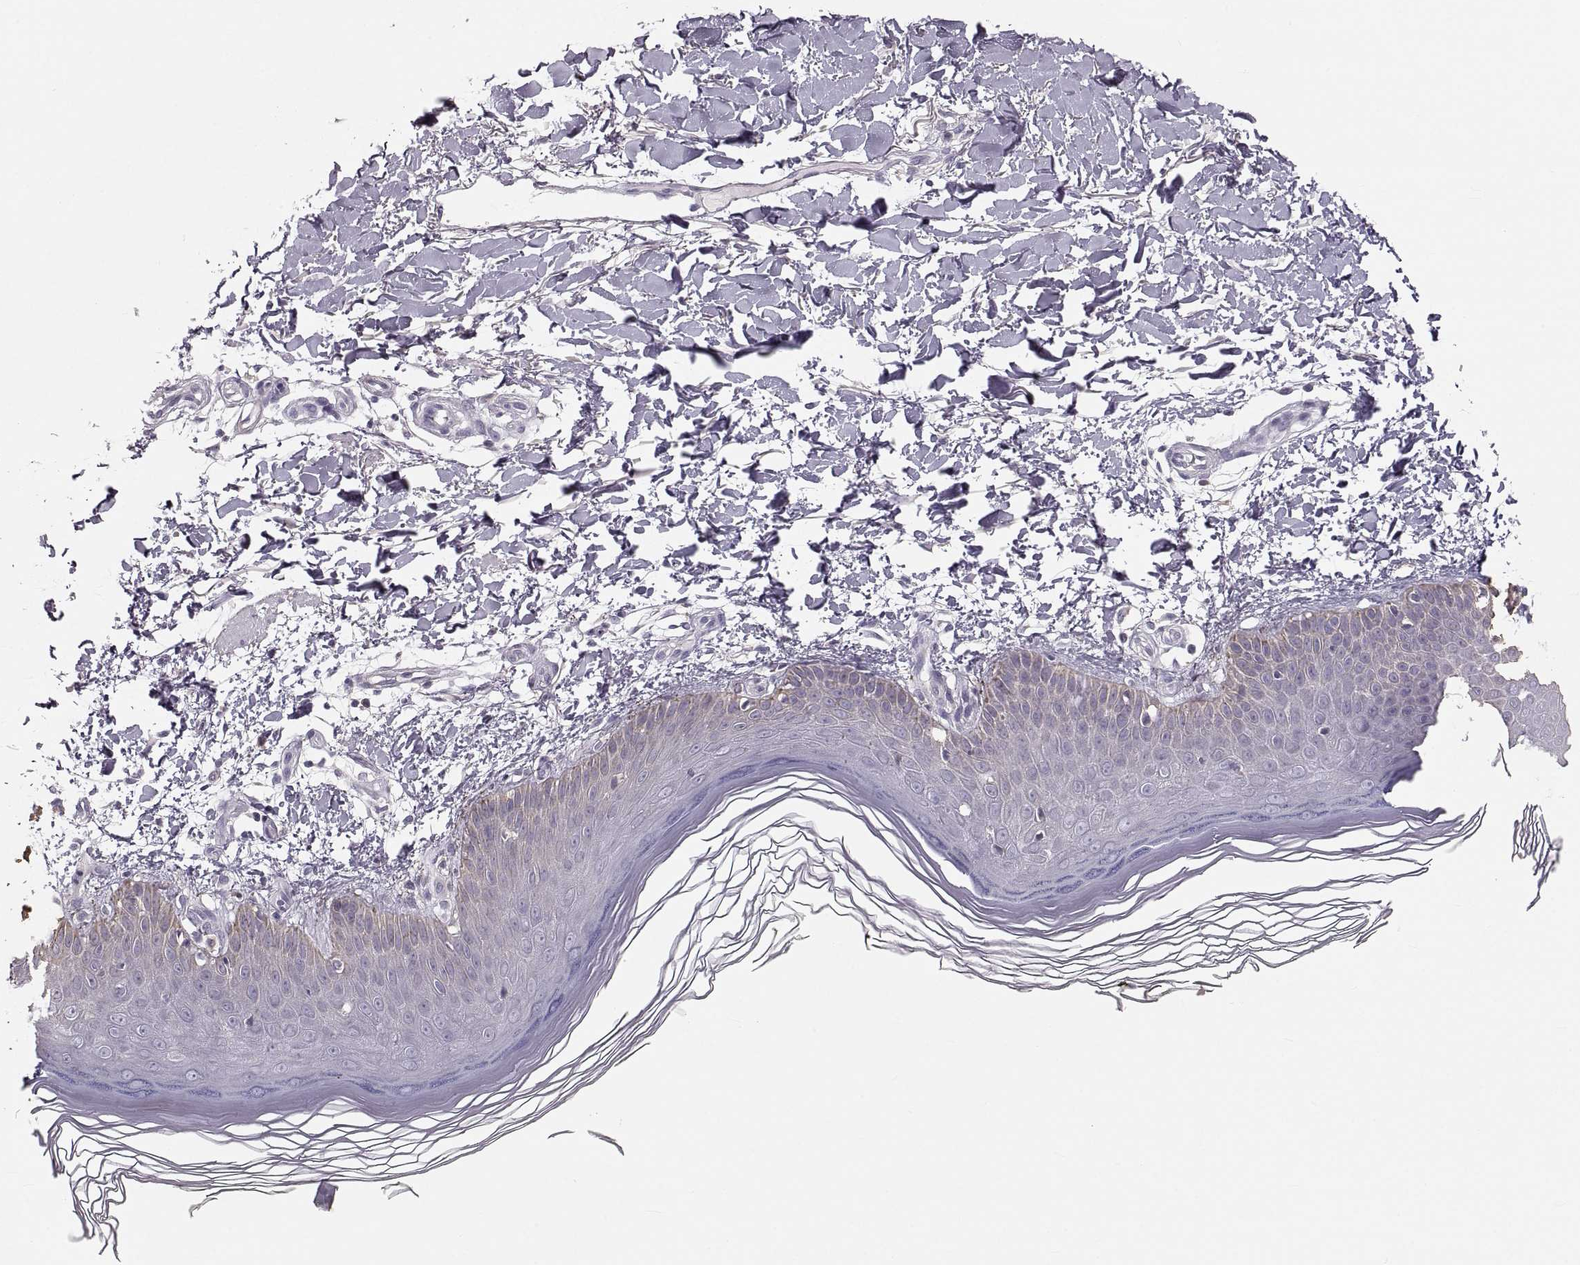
{"staining": {"intensity": "negative", "quantity": "none", "location": "none"}, "tissue": "skin", "cell_type": "Fibroblasts", "image_type": "normal", "snomed": [{"axis": "morphology", "description": "Normal tissue, NOS"}, {"axis": "topography", "description": "Skin"}], "caption": "Protein analysis of unremarkable skin demonstrates no significant positivity in fibroblasts. The staining was performed using DAB to visualize the protein expression in brown, while the nuclei were stained in blue with hematoxylin (Magnification: 20x).", "gene": "RUNDC3A", "patient": {"sex": "female", "age": 62}}